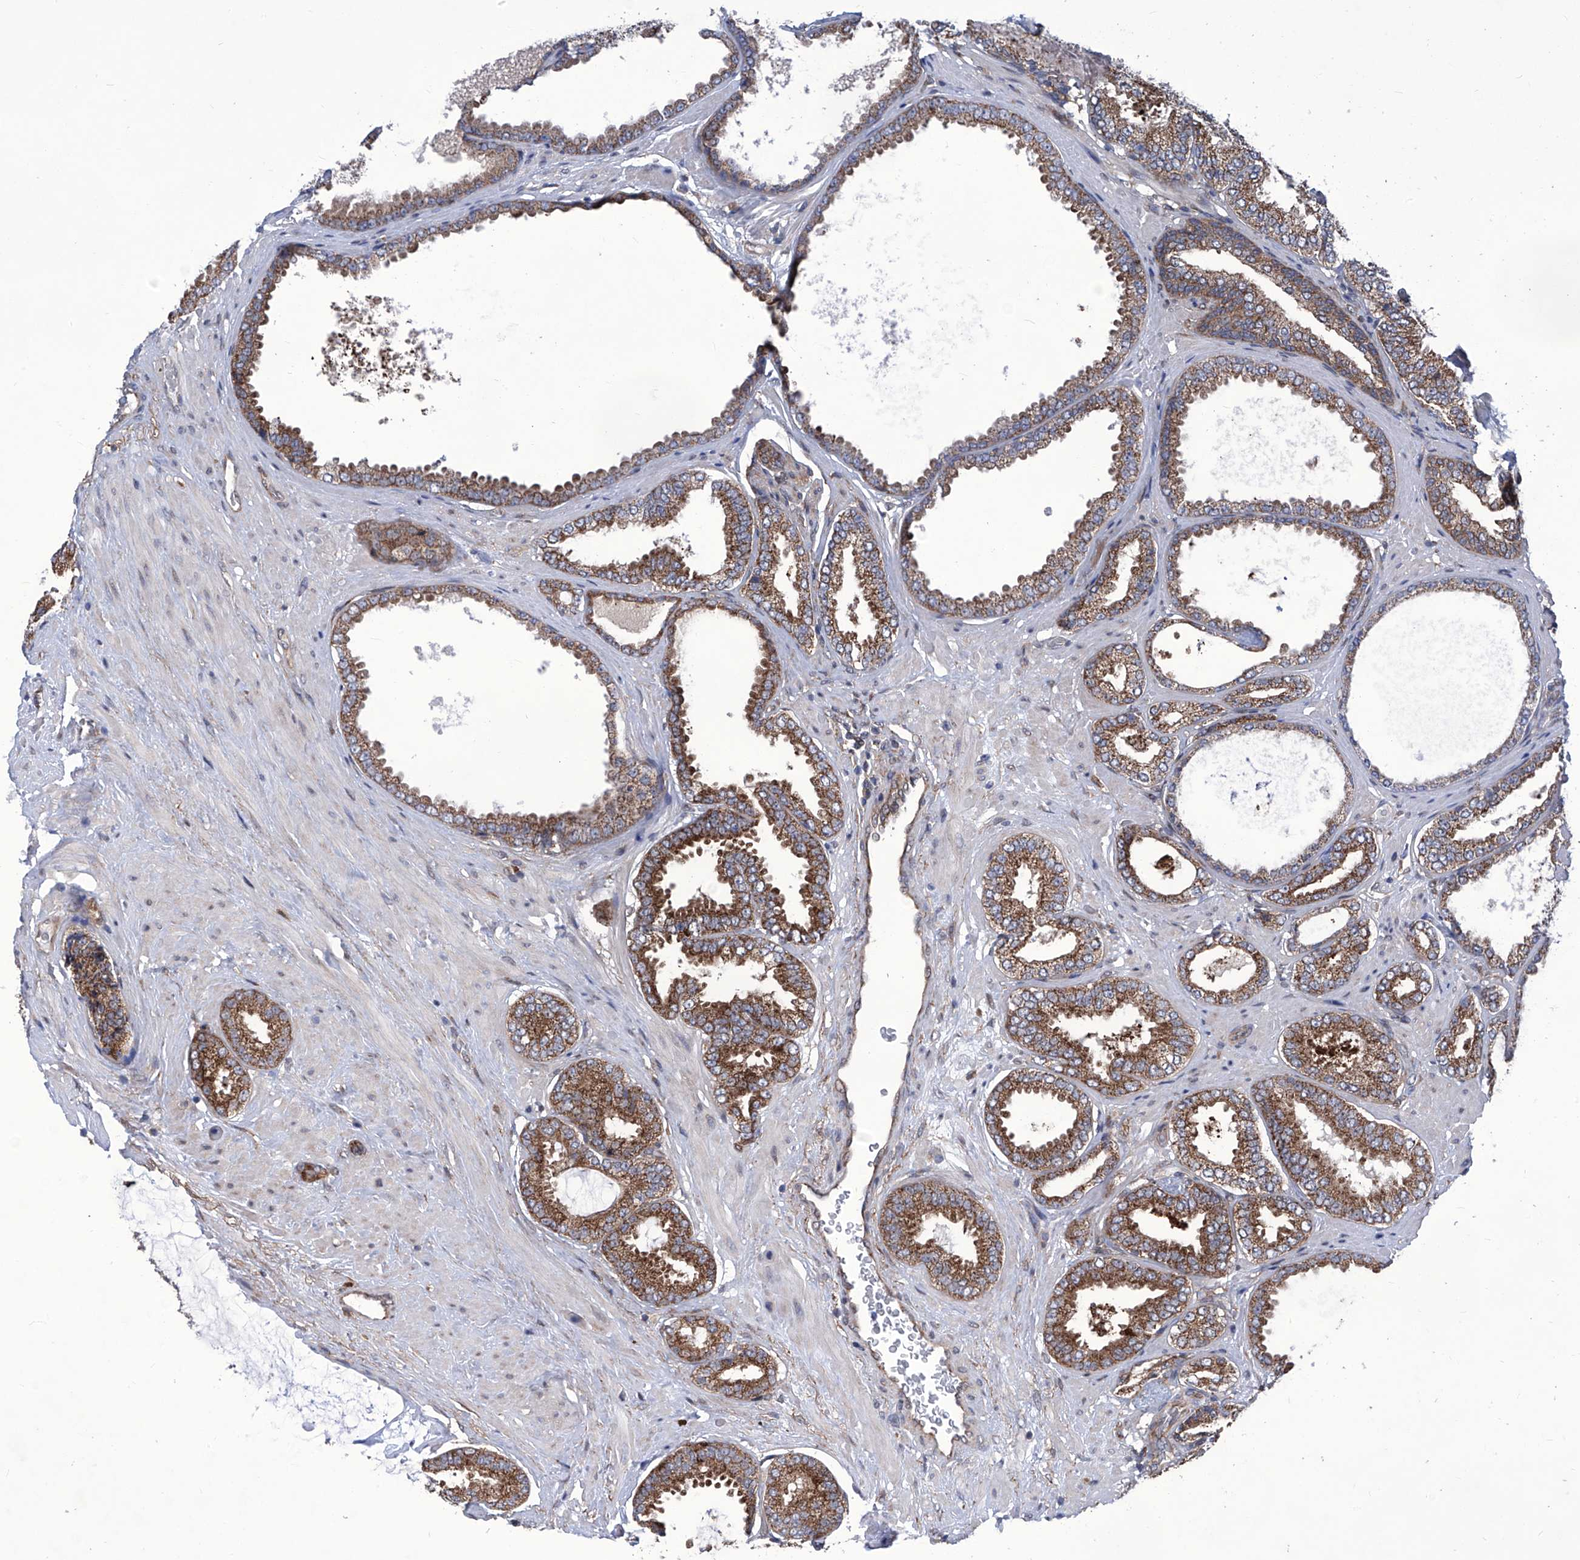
{"staining": {"intensity": "strong", "quantity": ">75%", "location": "cytoplasmic/membranous"}, "tissue": "prostate cancer", "cell_type": "Tumor cells", "image_type": "cancer", "snomed": [{"axis": "morphology", "description": "Adenocarcinoma, Low grade"}, {"axis": "topography", "description": "Prostate"}], "caption": "A high-resolution photomicrograph shows IHC staining of prostate cancer (low-grade adenocarcinoma), which reveals strong cytoplasmic/membranous expression in approximately >75% of tumor cells. (DAB = brown stain, brightfield microscopy at high magnification).", "gene": "KTI12", "patient": {"sex": "male", "age": 71}}